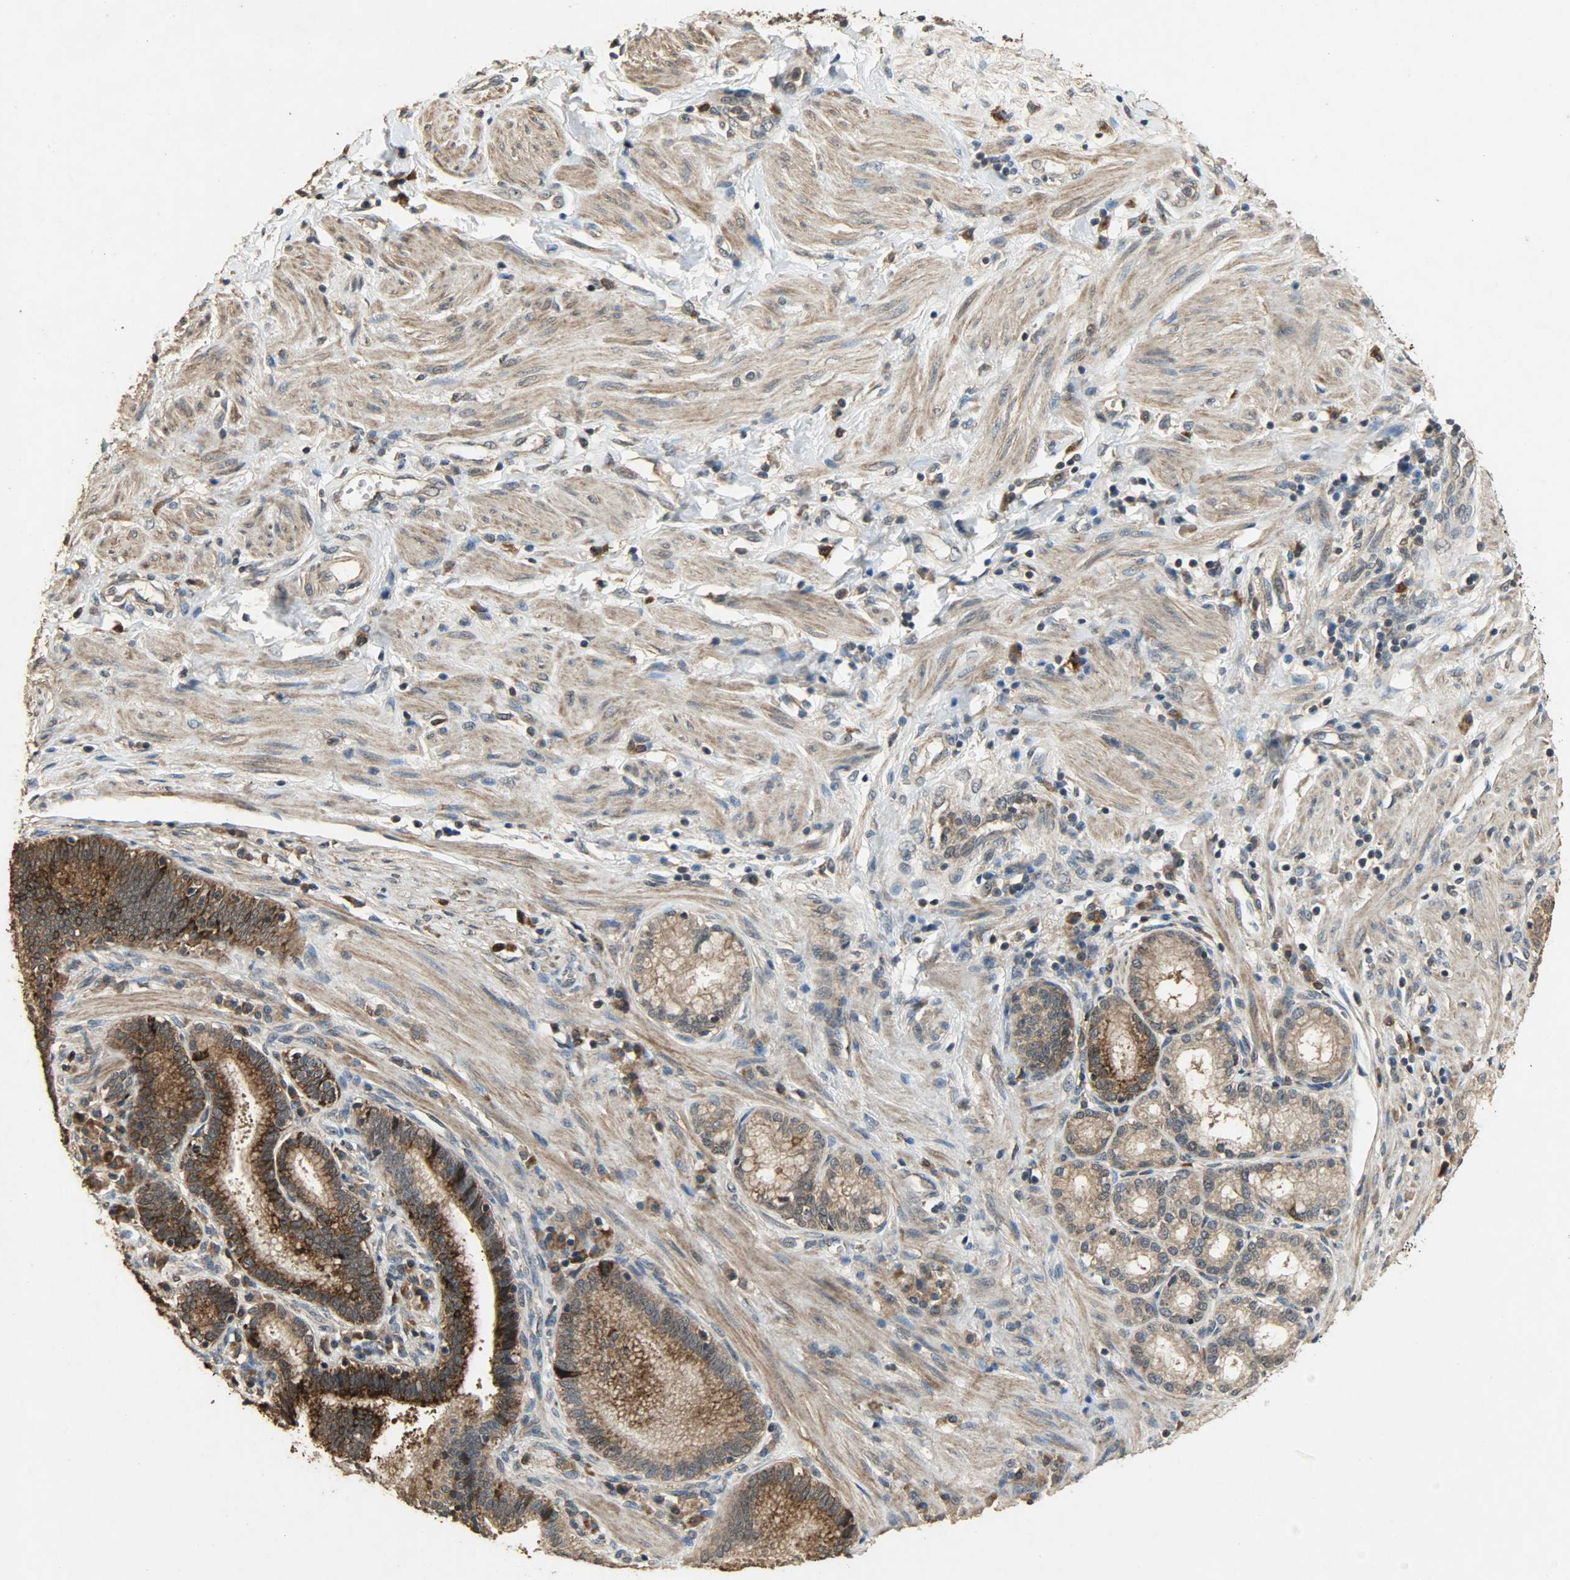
{"staining": {"intensity": "strong", "quantity": ">75%", "location": "cytoplasmic/membranous"}, "tissue": "pancreatic cancer", "cell_type": "Tumor cells", "image_type": "cancer", "snomed": [{"axis": "morphology", "description": "Adenocarcinoma, NOS"}, {"axis": "topography", "description": "Pancreas"}], "caption": "Immunohistochemical staining of adenocarcinoma (pancreatic) shows strong cytoplasmic/membranous protein positivity in approximately >75% of tumor cells.", "gene": "CDKN2C", "patient": {"sex": "female", "age": 48}}